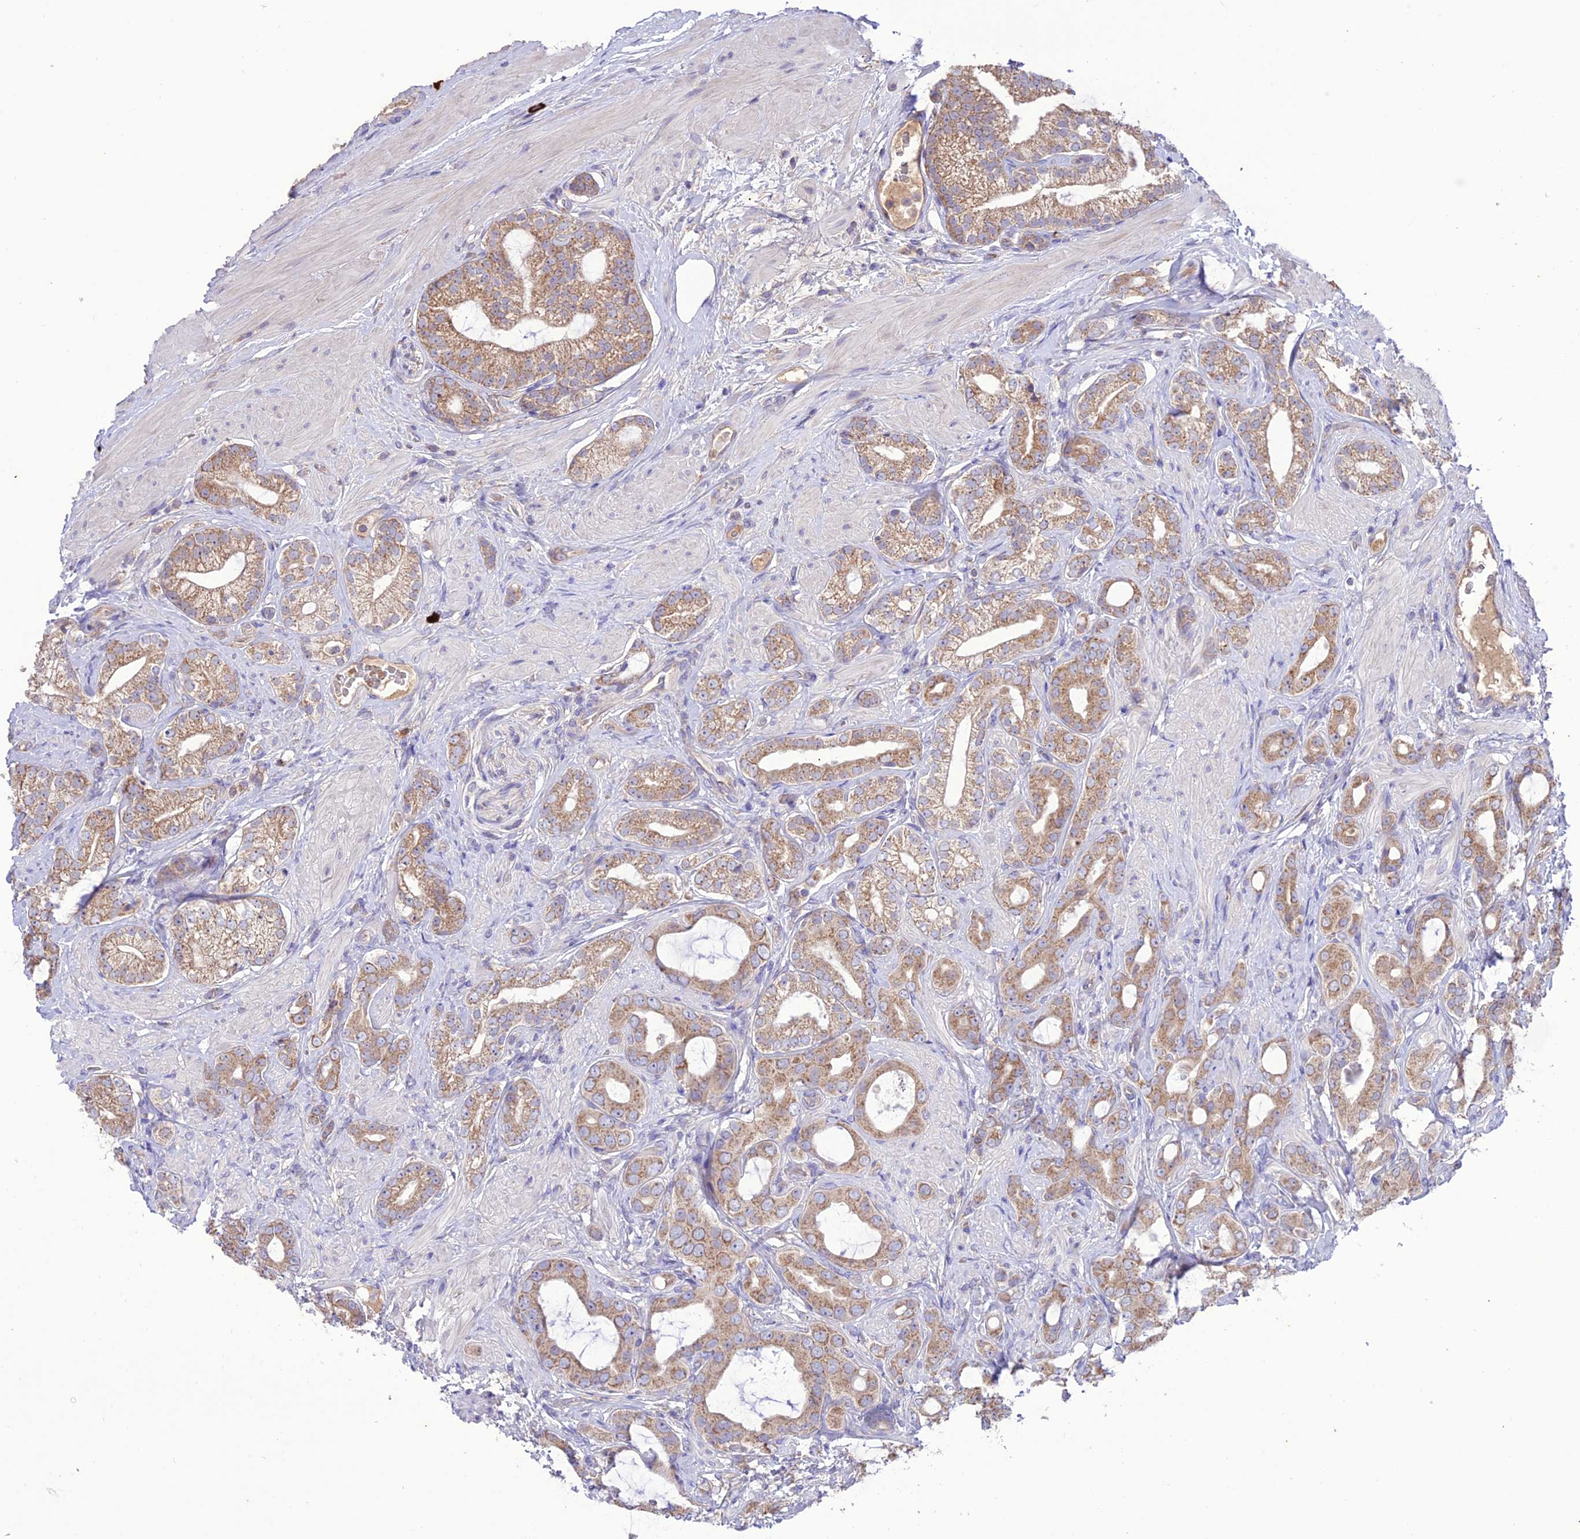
{"staining": {"intensity": "moderate", "quantity": ">75%", "location": "cytoplasmic/membranous"}, "tissue": "prostate cancer", "cell_type": "Tumor cells", "image_type": "cancer", "snomed": [{"axis": "morphology", "description": "Adenocarcinoma, Low grade"}, {"axis": "topography", "description": "Prostate"}], "caption": "A medium amount of moderate cytoplasmic/membranous expression is identified in about >75% of tumor cells in low-grade adenocarcinoma (prostate) tissue.", "gene": "NDUFAF1", "patient": {"sex": "male", "age": 57}}